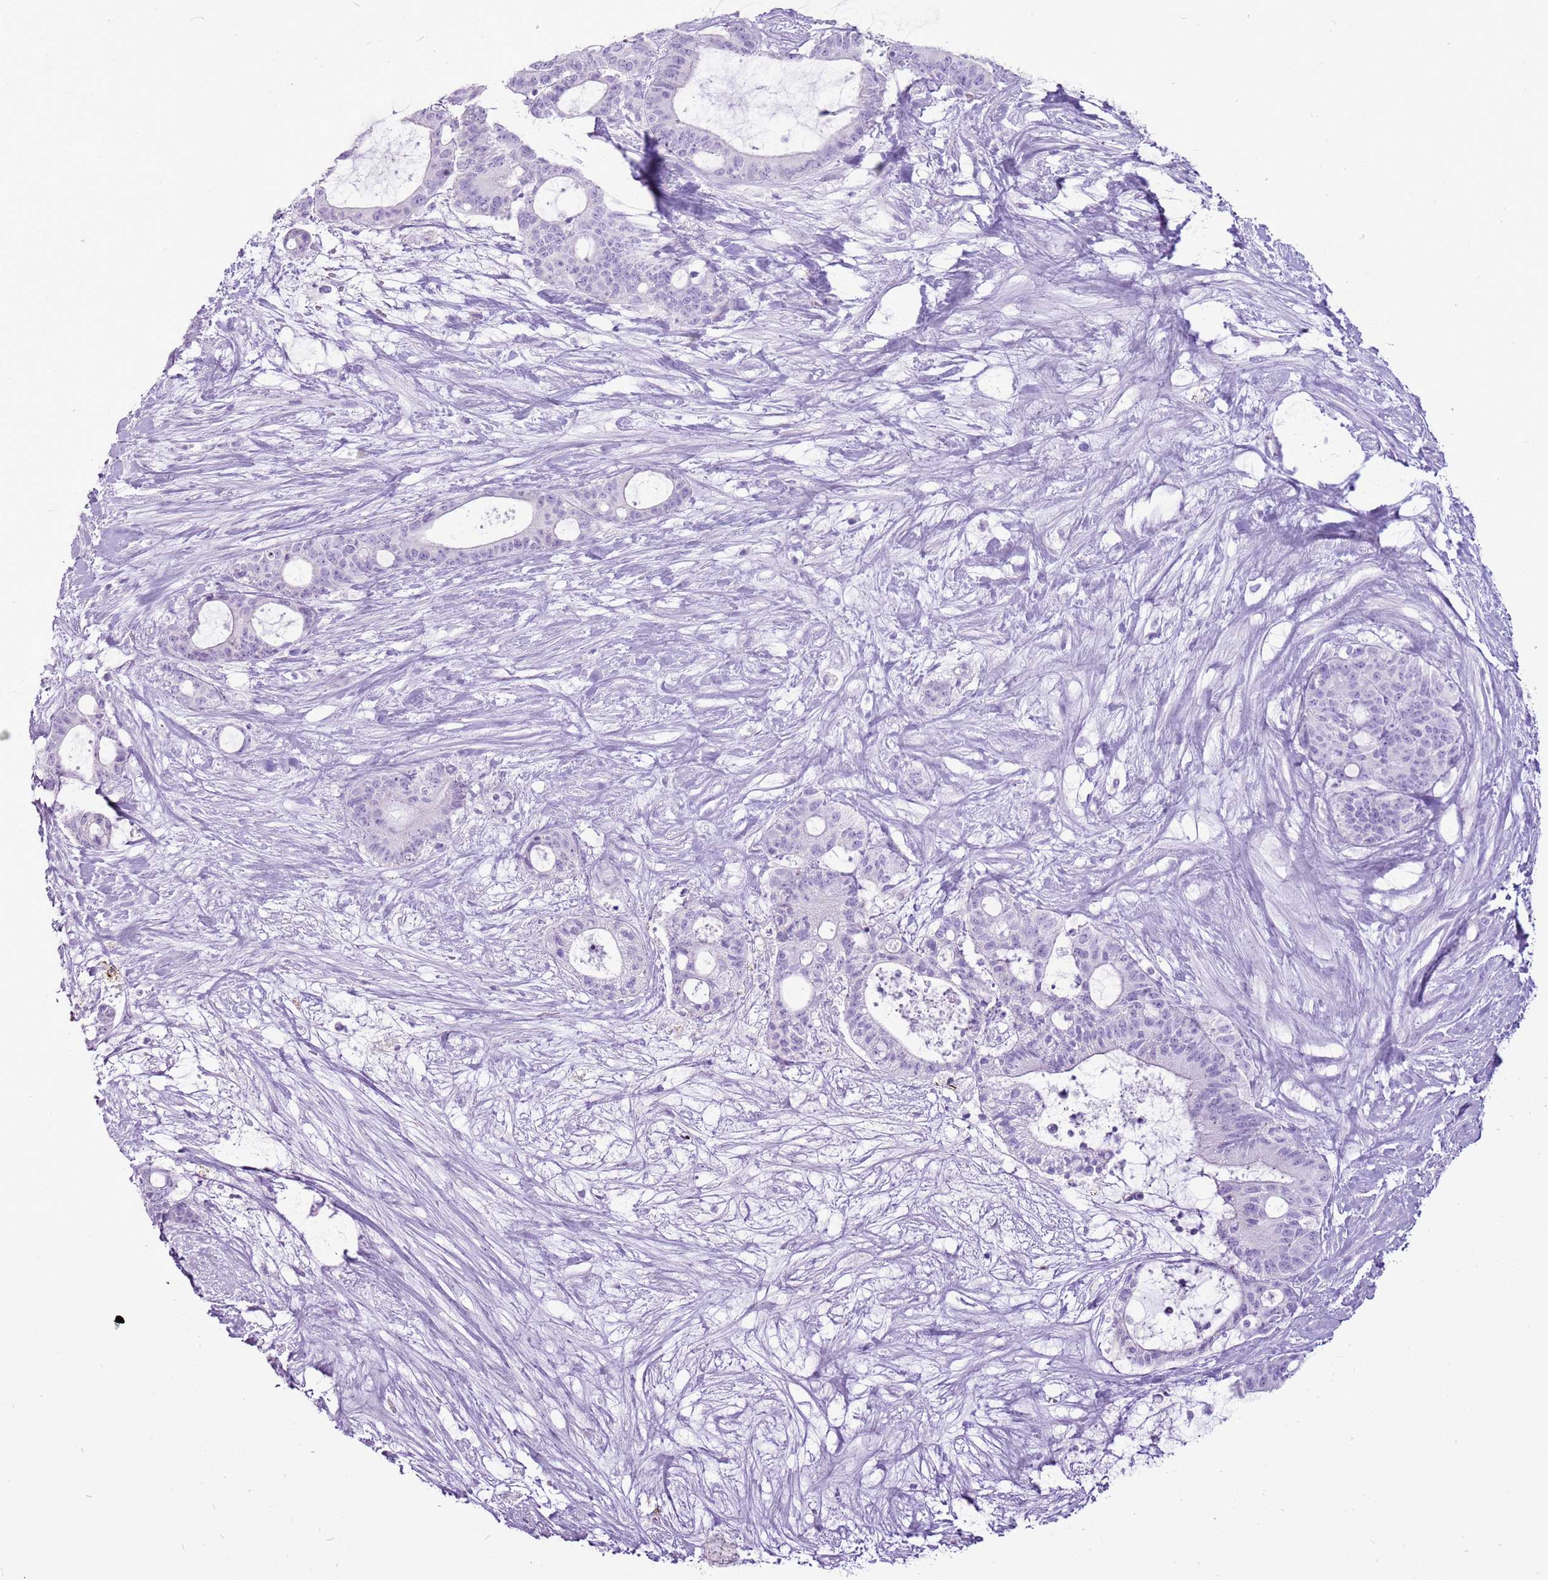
{"staining": {"intensity": "negative", "quantity": "none", "location": "none"}, "tissue": "liver cancer", "cell_type": "Tumor cells", "image_type": "cancer", "snomed": [{"axis": "morphology", "description": "Normal tissue, NOS"}, {"axis": "morphology", "description": "Cholangiocarcinoma"}, {"axis": "topography", "description": "Liver"}, {"axis": "topography", "description": "Peripheral nerve tissue"}], "caption": "The histopathology image demonstrates no staining of tumor cells in cholangiocarcinoma (liver). The staining was performed using DAB (3,3'-diaminobenzidine) to visualize the protein expression in brown, while the nuclei were stained in blue with hematoxylin (Magnification: 20x).", "gene": "CNFN", "patient": {"sex": "female", "age": 73}}